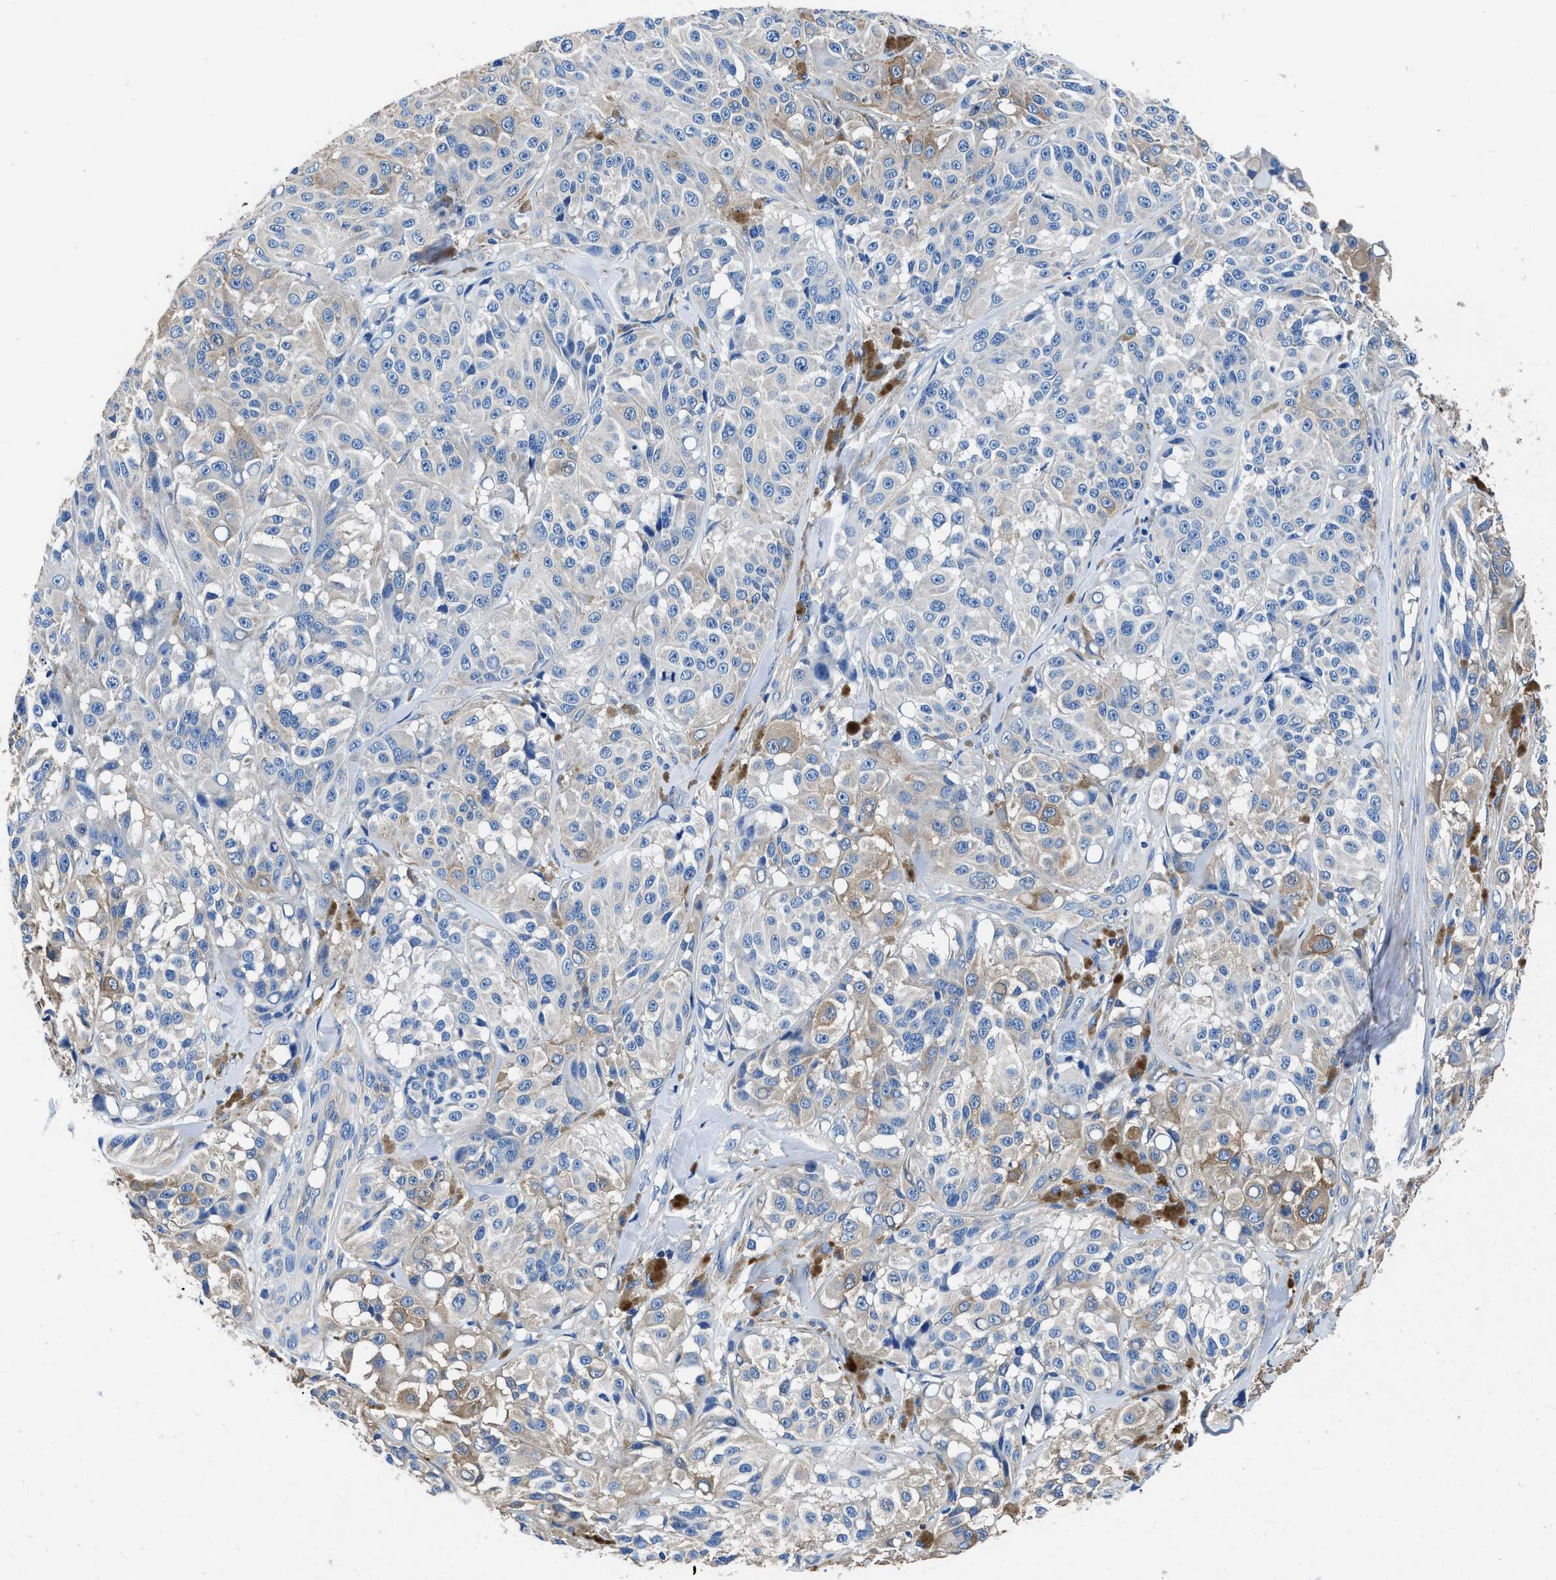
{"staining": {"intensity": "weak", "quantity": "<25%", "location": "cytoplasmic/membranous"}, "tissue": "melanoma", "cell_type": "Tumor cells", "image_type": "cancer", "snomed": [{"axis": "morphology", "description": "Malignant melanoma, NOS"}, {"axis": "topography", "description": "Skin"}], "caption": "The IHC micrograph has no significant expression in tumor cells of malignant melanoma tissue.", "gene": "NEU1", "patient": {"sex": "male", "age": 84}}